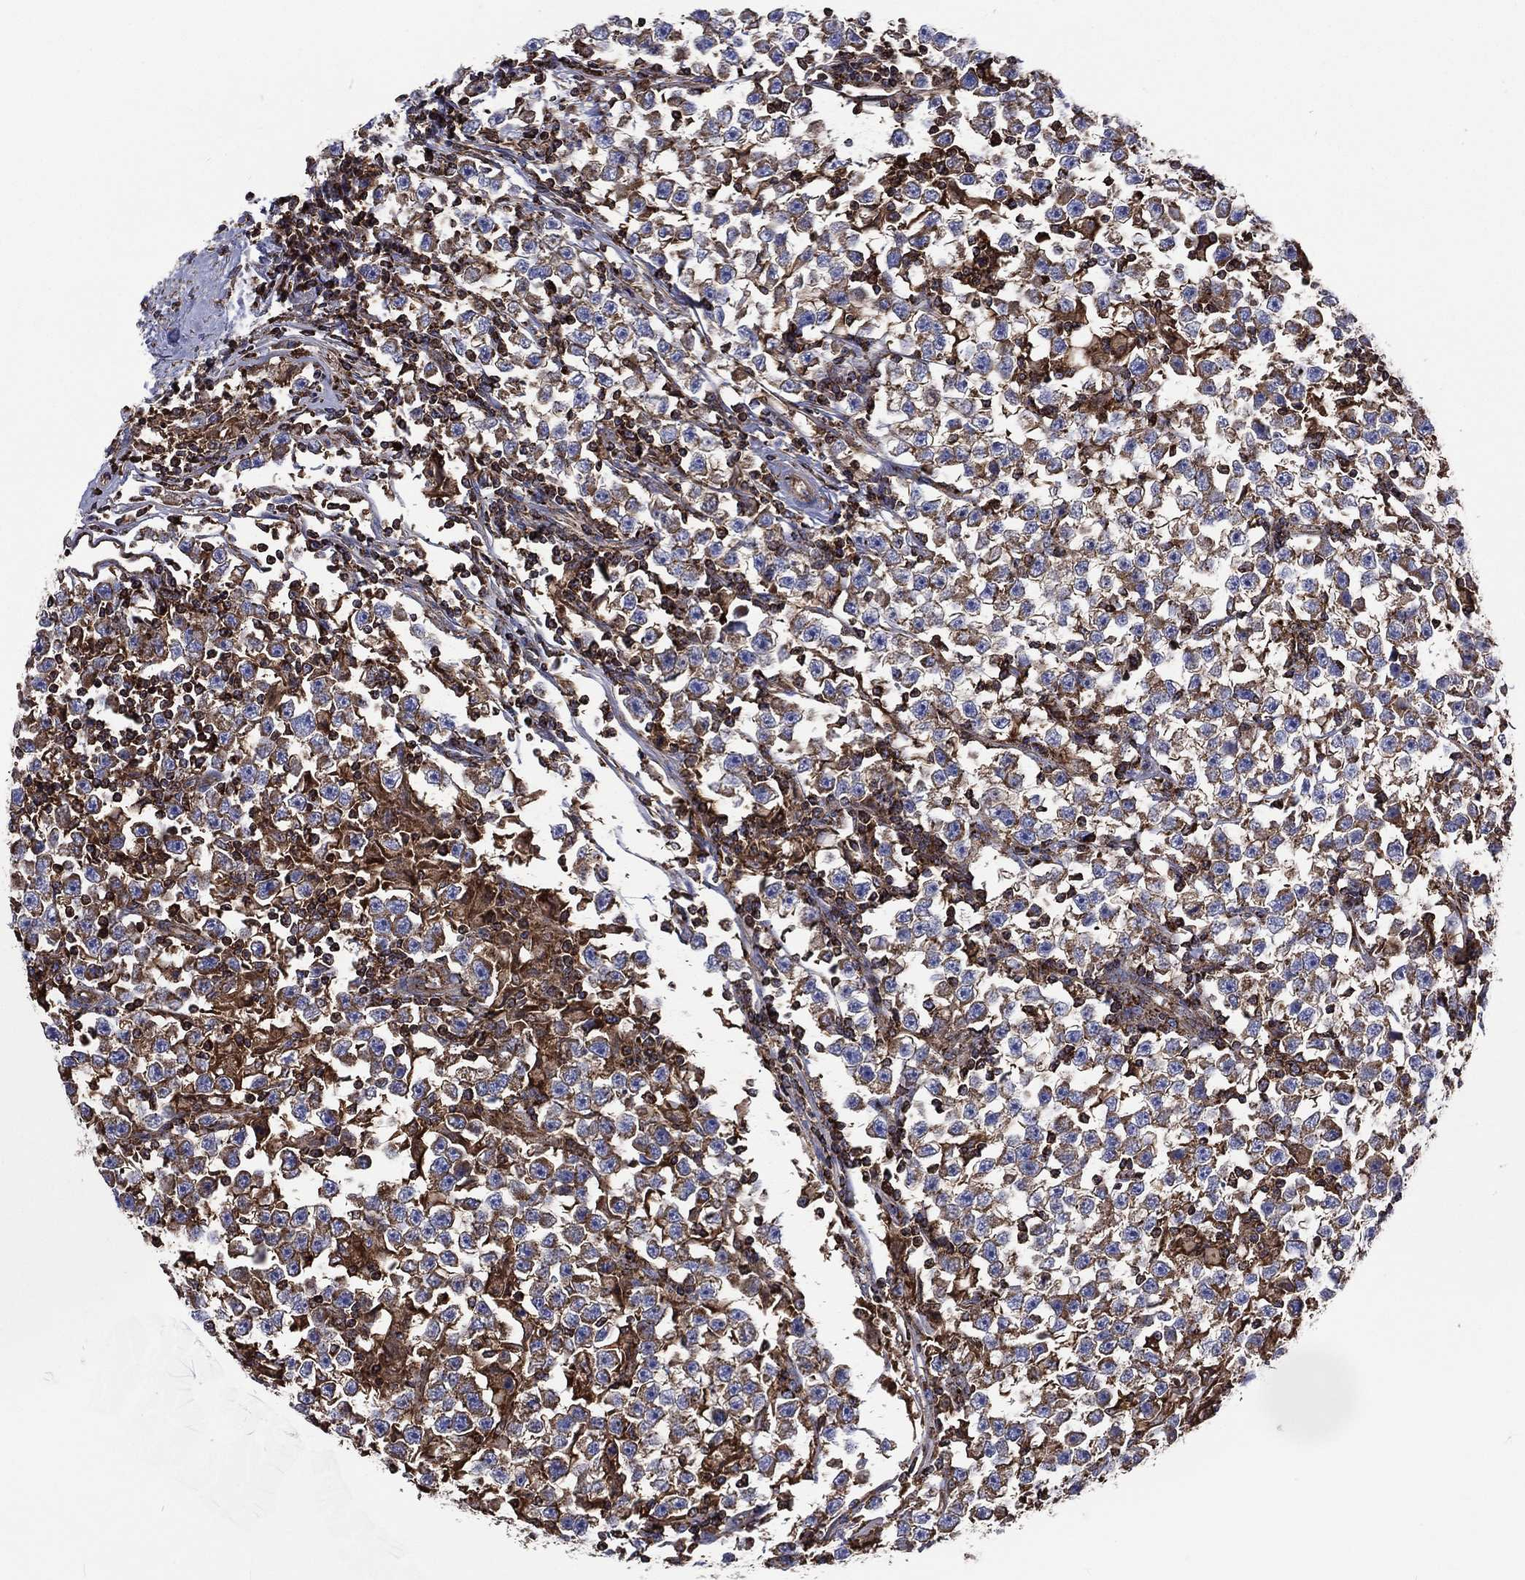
{"staining": {"intensity": "strong", "quantity": "25%-75%", "location": "cytoplasmic/membranous"}, "tissue": "testis cancer", "cell_type": "Tumor cells", "image_type": "cancer", "snomed": [{"axis": "morphology", "description": "Seminoma, NOS"}, {"axis": "topography", "description": "Testis"}], "caption": "A histopathology image of human testis seminoma stained for a protein shows strong cytoplasmic/membranous brown staining in tumor cells. The protein of interest is shown in brown color, while the nuclei are stained blue.", "gene": "ANKRD37", "patient": {"sex": "male", "age": 33}}